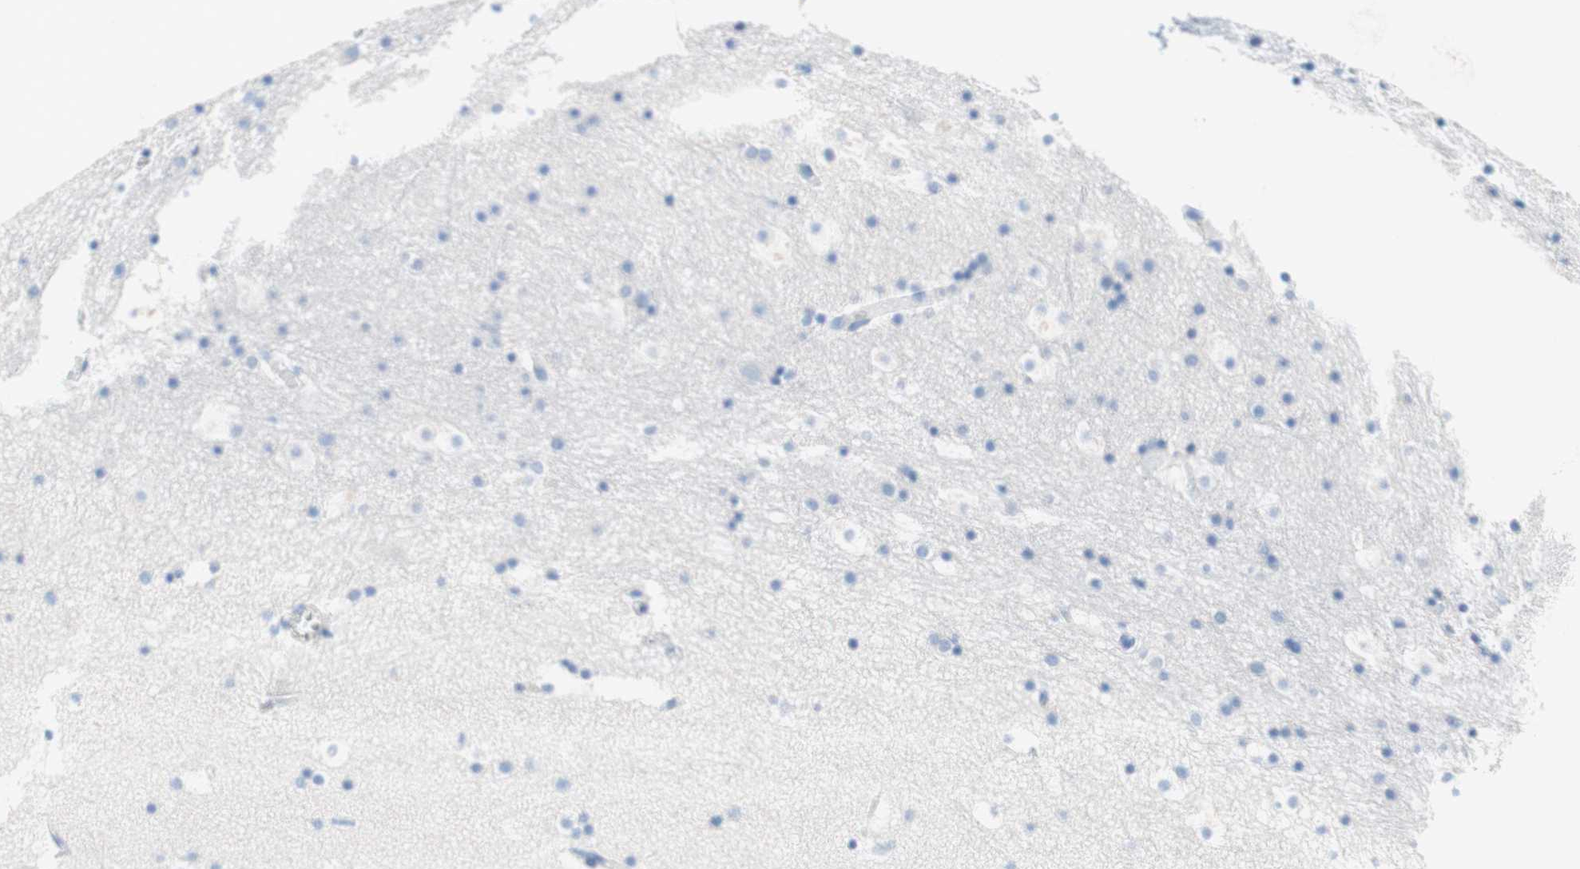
{"staining": {"intensity": "negative", "quantity": "none", "location": "none"}, "tissue": "hippocampus", "cell_type": "Glial cells", "image_type": "normal", "snomed": [{"axis": "morphology", "description": "Normal tissue, NOS"}, {"axis": "topography", "description": "Hippocampus"}], "caption": "Immunohistochemistry (IHC) histopathology image of benign hippocampus: hippocampus stained with DAB (3,3'-diaminobenzidine) reveals no significant protein expression in glial cells.", "gene": "CEACAM1", "patient": {"sex": "male", "age": 45}}